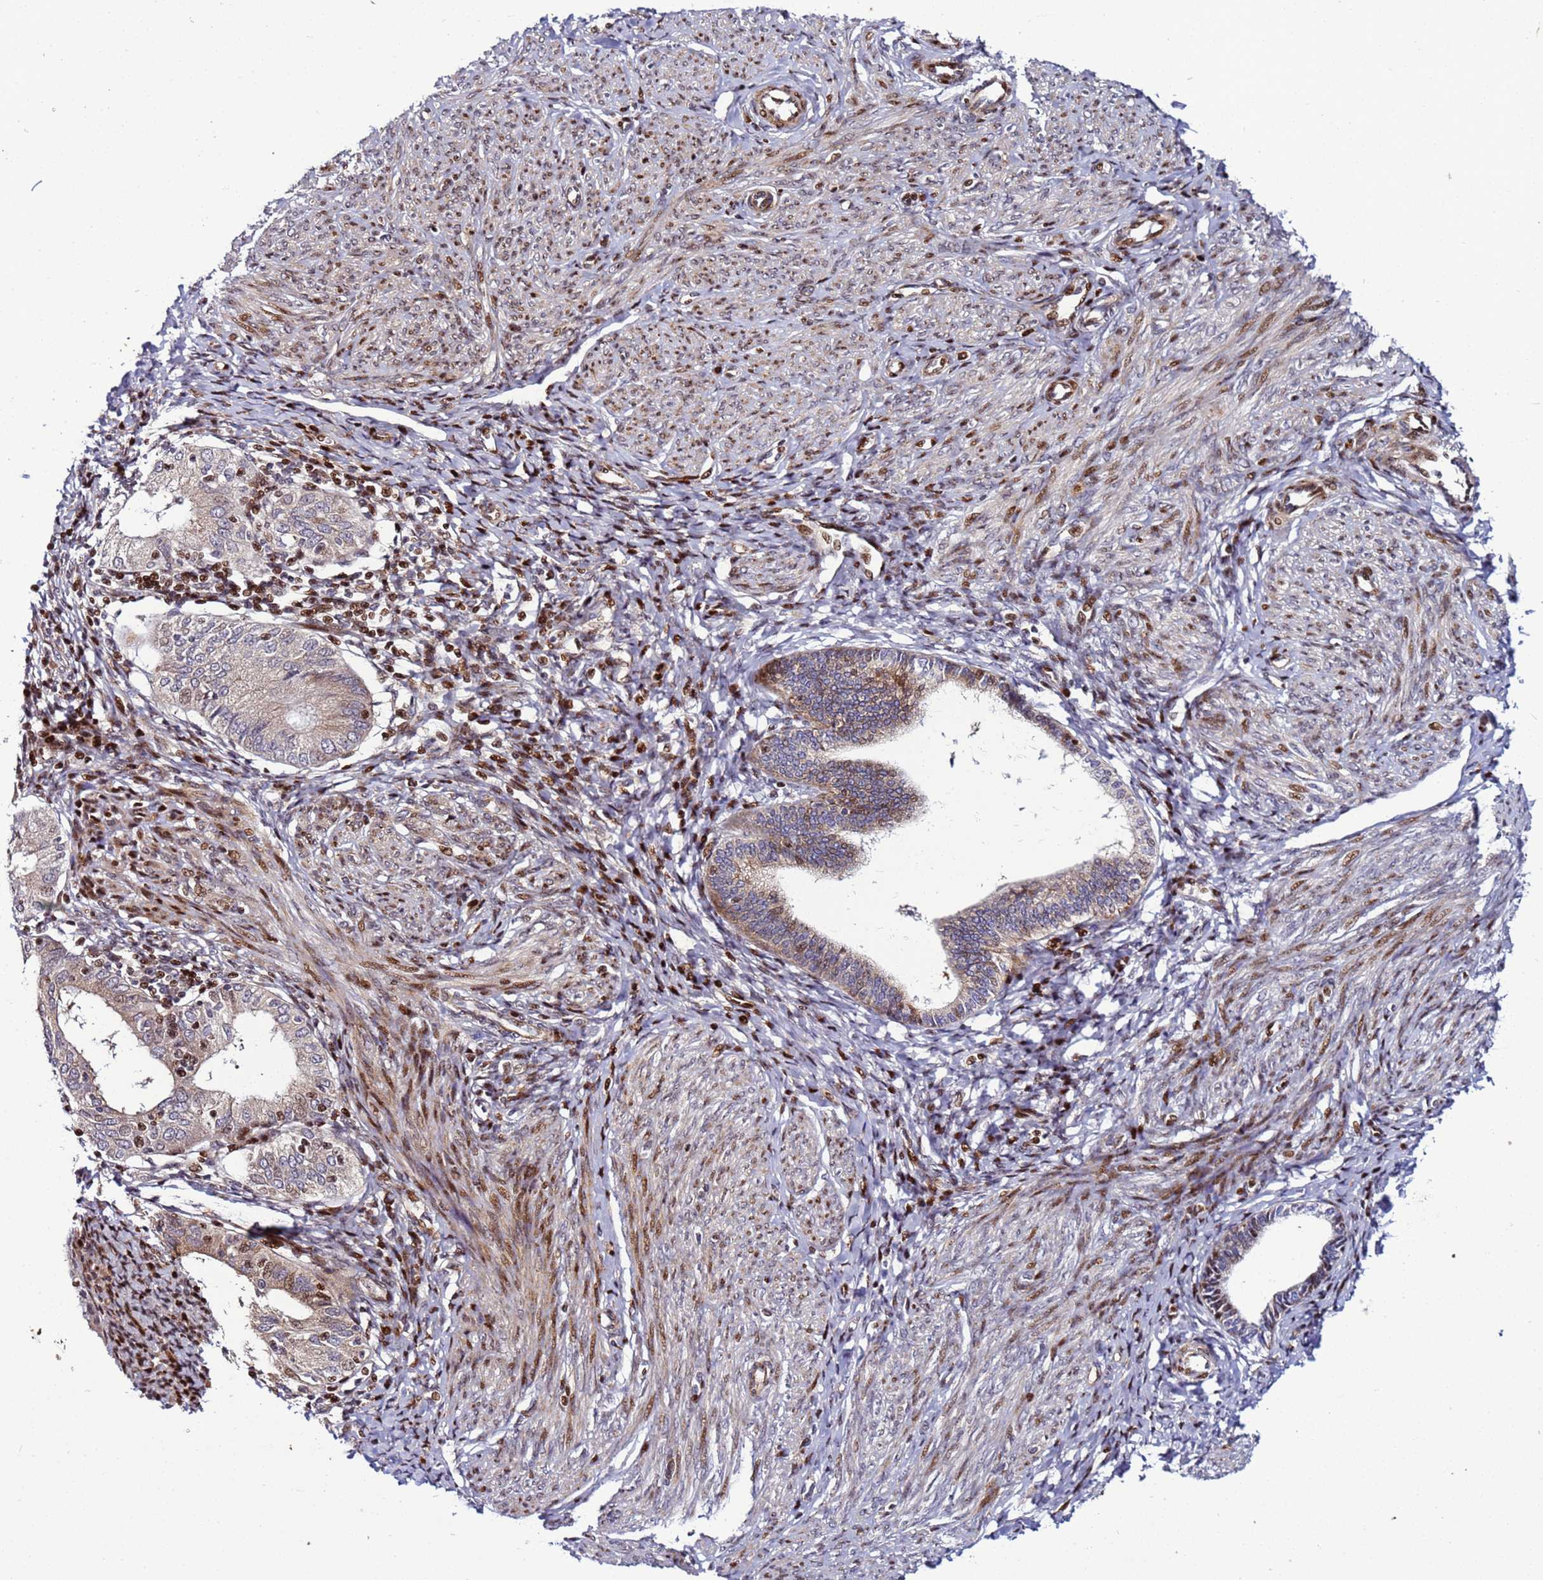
{"staining": {"intensity": "moderate", "quantity": "<25%", "location": "nuclear"}, "tissue": "endometrium", "cell_type": "Cells in endometrial stroma", "image_type": "normal", "snomed": [{"axis": "morphology", "description": "Normal tissue, NOS"}, {"axis": "topography", "description": "Endometrium"}], "caption": "The photomicrograph shows a brown stain indicating the presence of a protein in the nuclear of cells in endometrial stroma in endometrium.", "gene": "WBP11", "patient": {"sex": "female", "age": 72}}